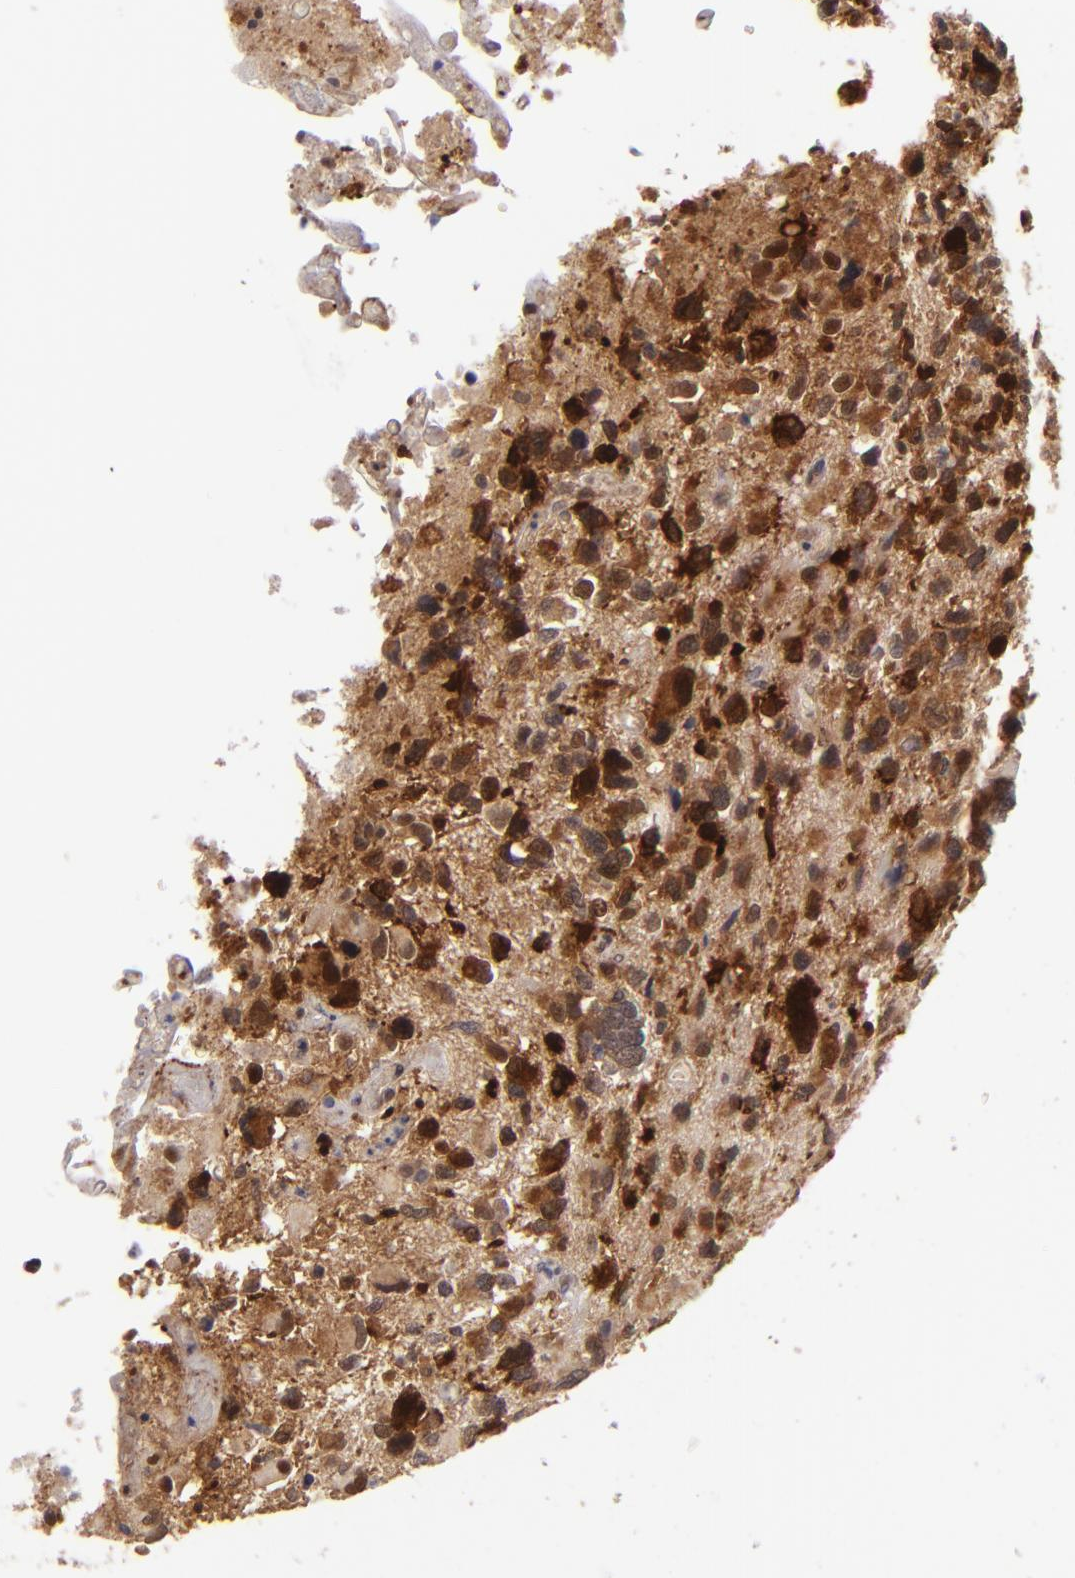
{"staining": {"intensity": "strong", "quantity": ">75%", "location": "cytoplasmic/membranous"}, "tissue": "glioma", "cell_type": "Tumor cells", "image_type": "cancer", "snomed": [{"axis": "morphology", "description": "Glioma, malignant, High grade"}, {"axis": "topography", "description": "Brain"}], "caption": "Immunohistochemistry (IHC) micrograph of neoplastic tissue: high-grade glioma (malignant) stained using IHC displays high levels of strong protein expression localized specifically in the cytoplasmic/membranous of tumor cells, appearing as a cytoplasmic/membranous brown color.", "gene": "PTPN13", "patient": {"sex": "male", "age": 69}}